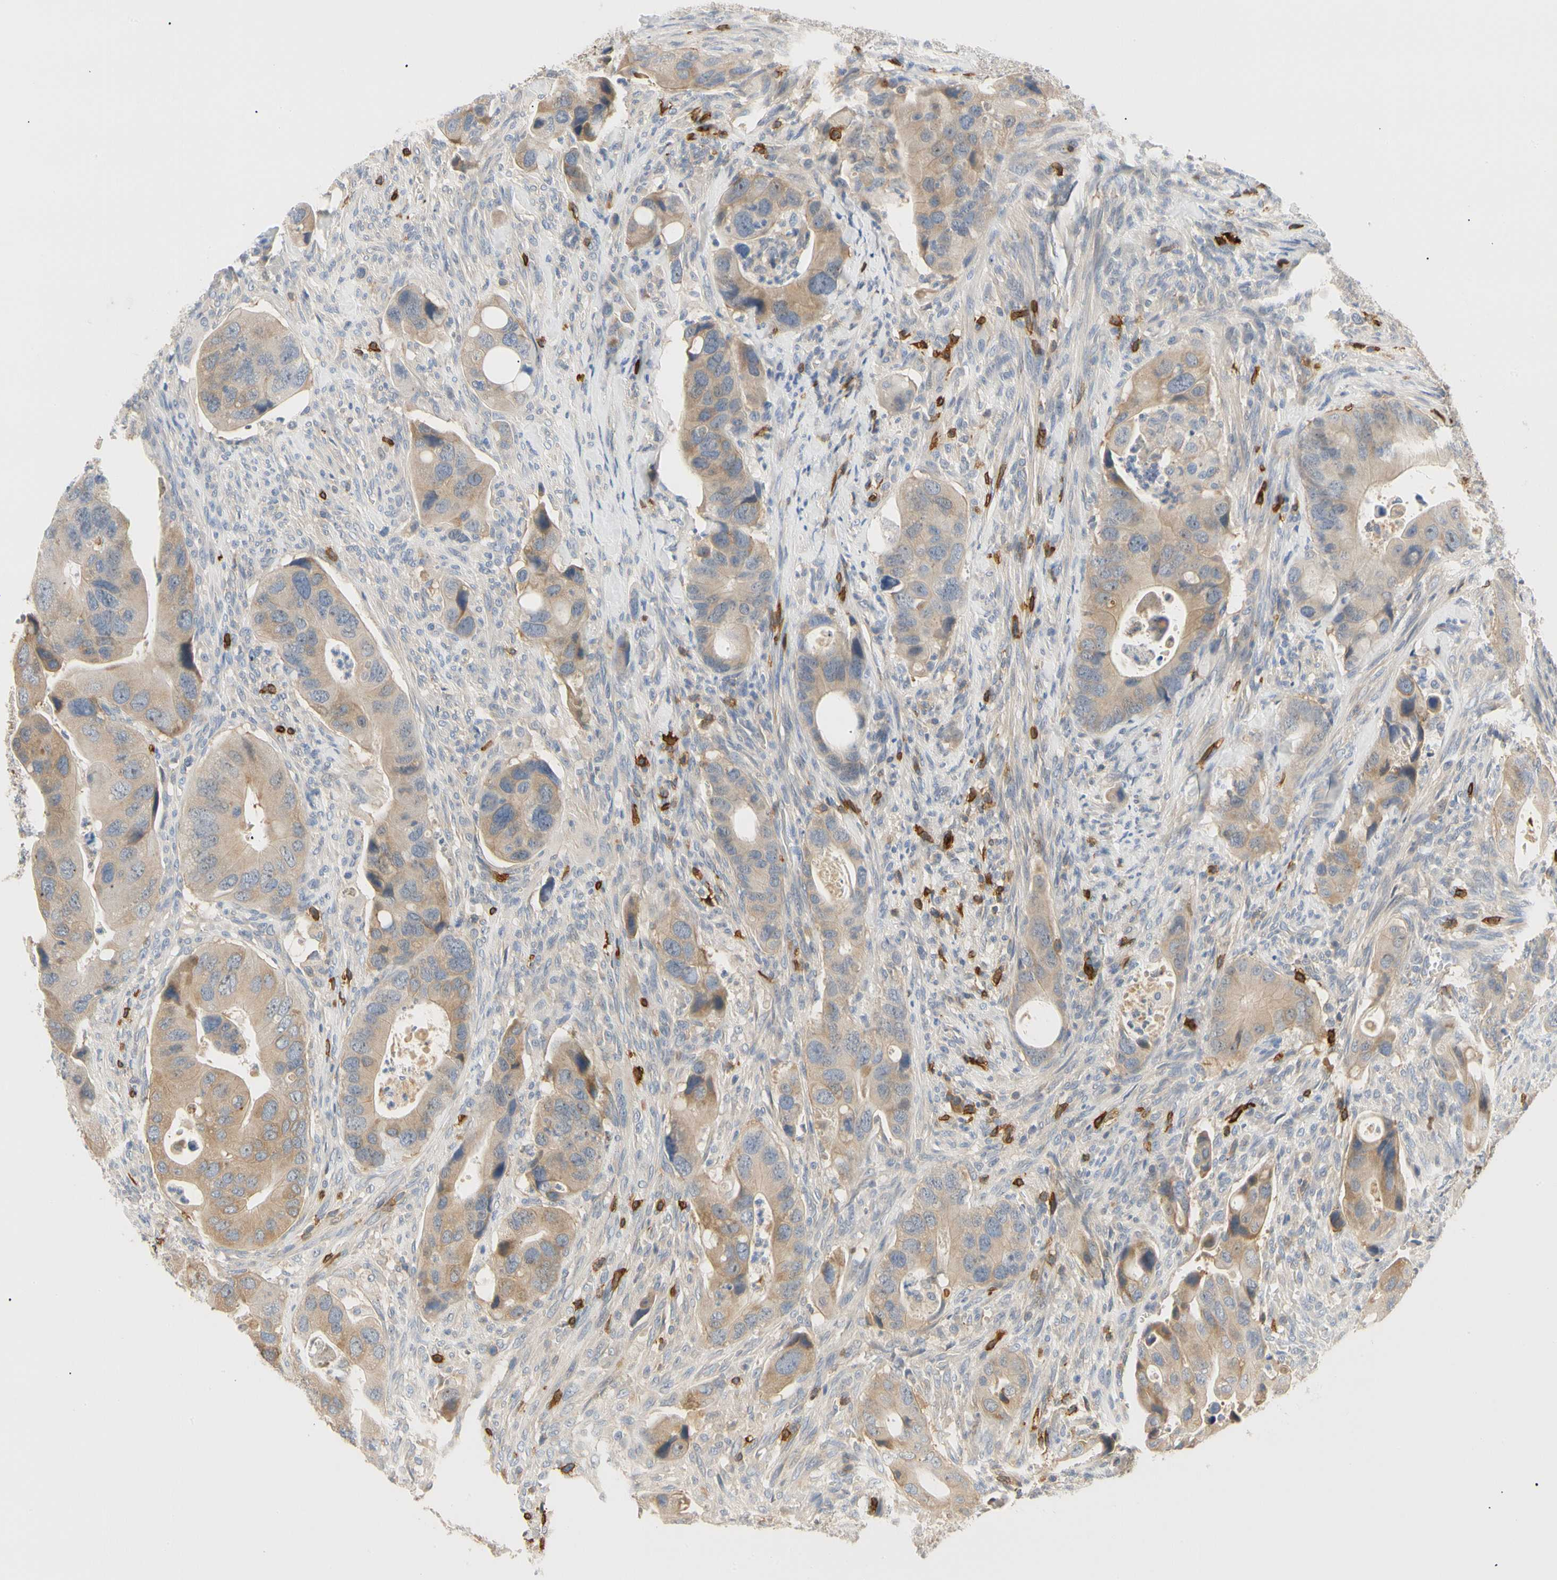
{"staining": {"intensity": "weak", "quantity": ">75%", "location": "cytoplasmic/membranous"}, "tissue": "colorectal cancer", "cell_type": "Tumor cells", "image_type": "cancer", "snomed": [{"axis": "morphology", "description": "Adenocarcinoma, NOS"}, {"axis": "topography", "description": "Rectum"}], "caption": "Protein staining displays weak cytoplasmic/membranous expression in approximately >75% of tumor cells in colorectal cancer. (brown staining indicates protein expression, while blue staining denotes nuclei).", "gene": "TNFRSF18", "patient": {"sex": "female", "age": 57}}